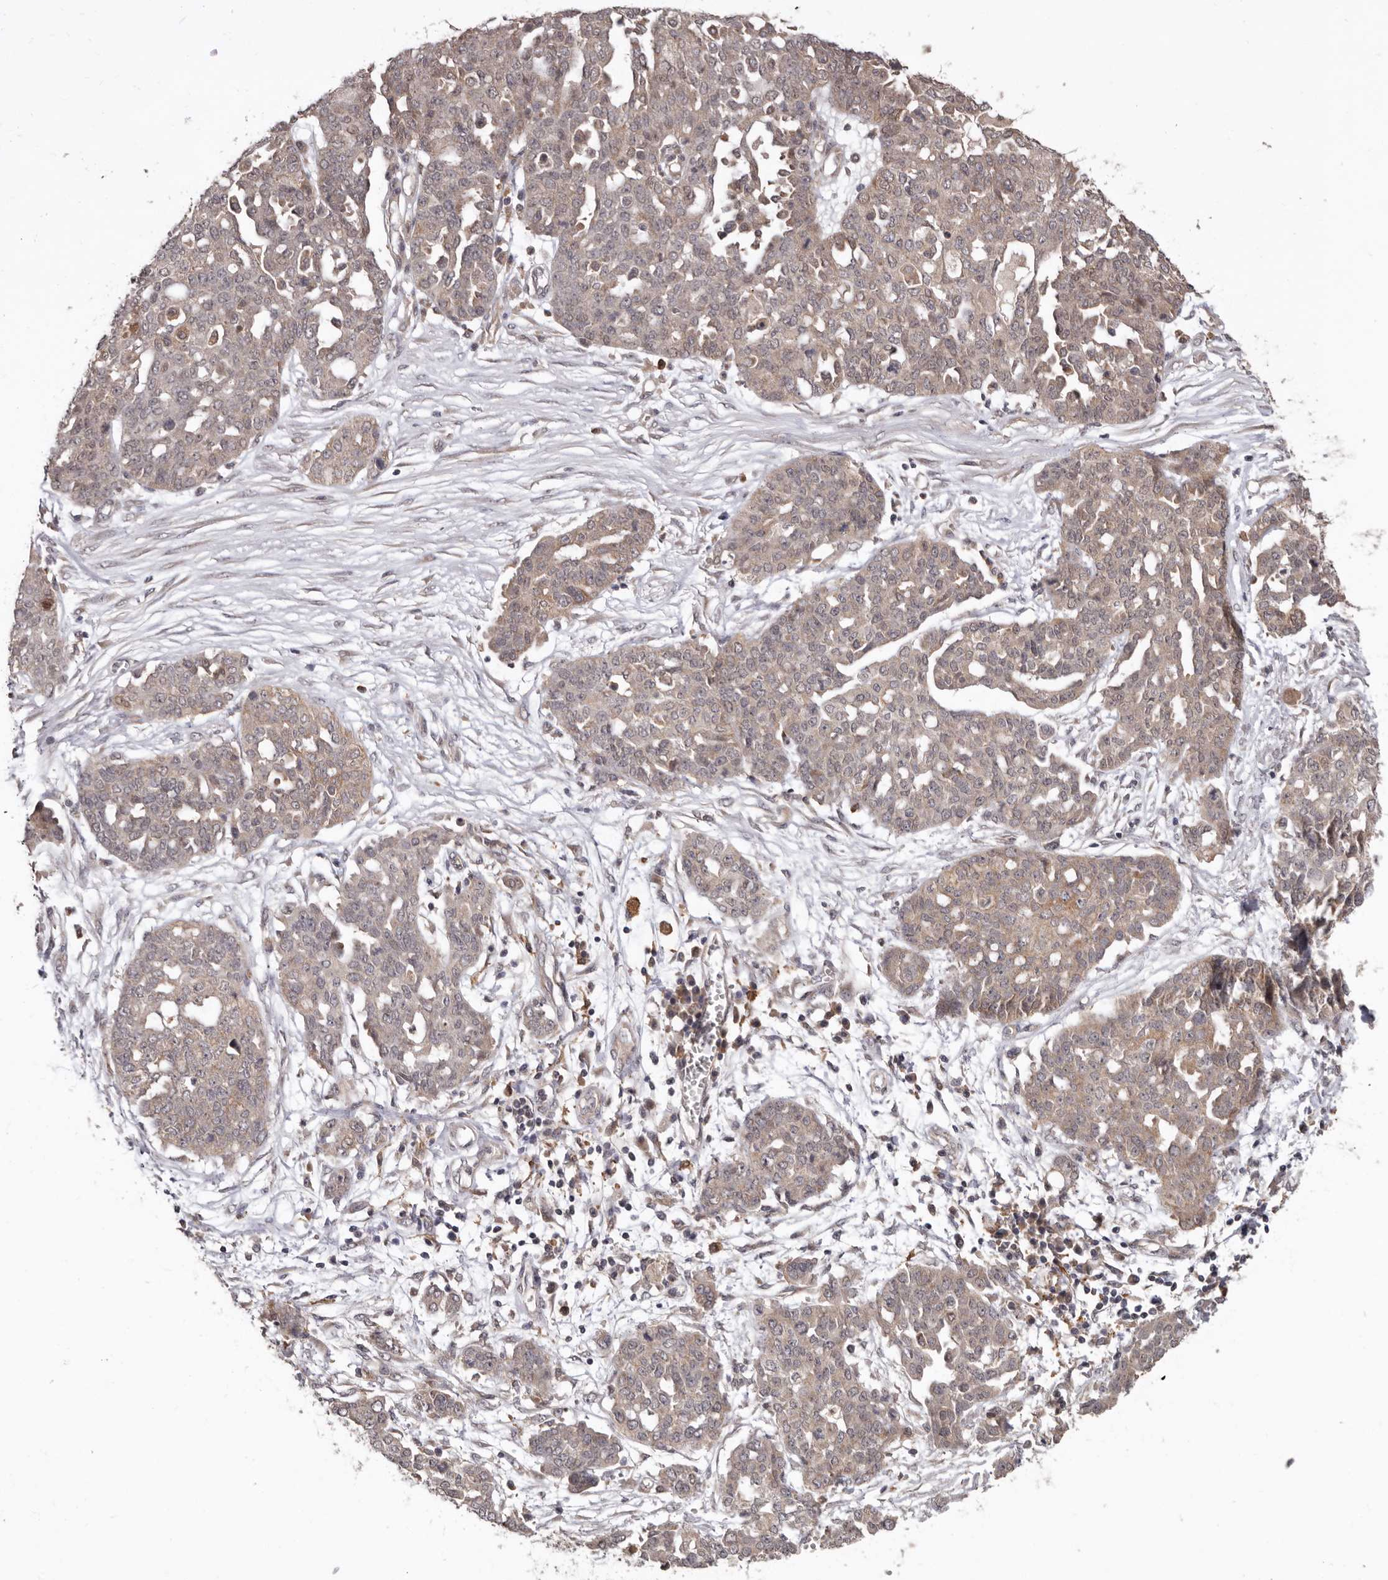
{"staining": {"intensity": "weak", "quantity": "25%-75%", "location": "cytoplasmic/membranous,nuclear"}, "tissue": "ovarian cancer", "cell_type": "Tumor cells", "image_type": "cancer", "snomed": [{"axis": "morphology", "description": "Cystadenocarcinoma, serous, NOS"}, {"axis": "topography", "description": "Soft tissue"}, {"axis": "topography", "description": "Ovary"}], "caption": "Brown immunohistochemical staining in ovarian serous cystadenocarcinoma demonstrates weak cytoplasmic/membranous and nuclear staining in about 25%-75% of tumor cells.", "gene": "RSPO2", "patient": {"sex": "female", "age": 57}}